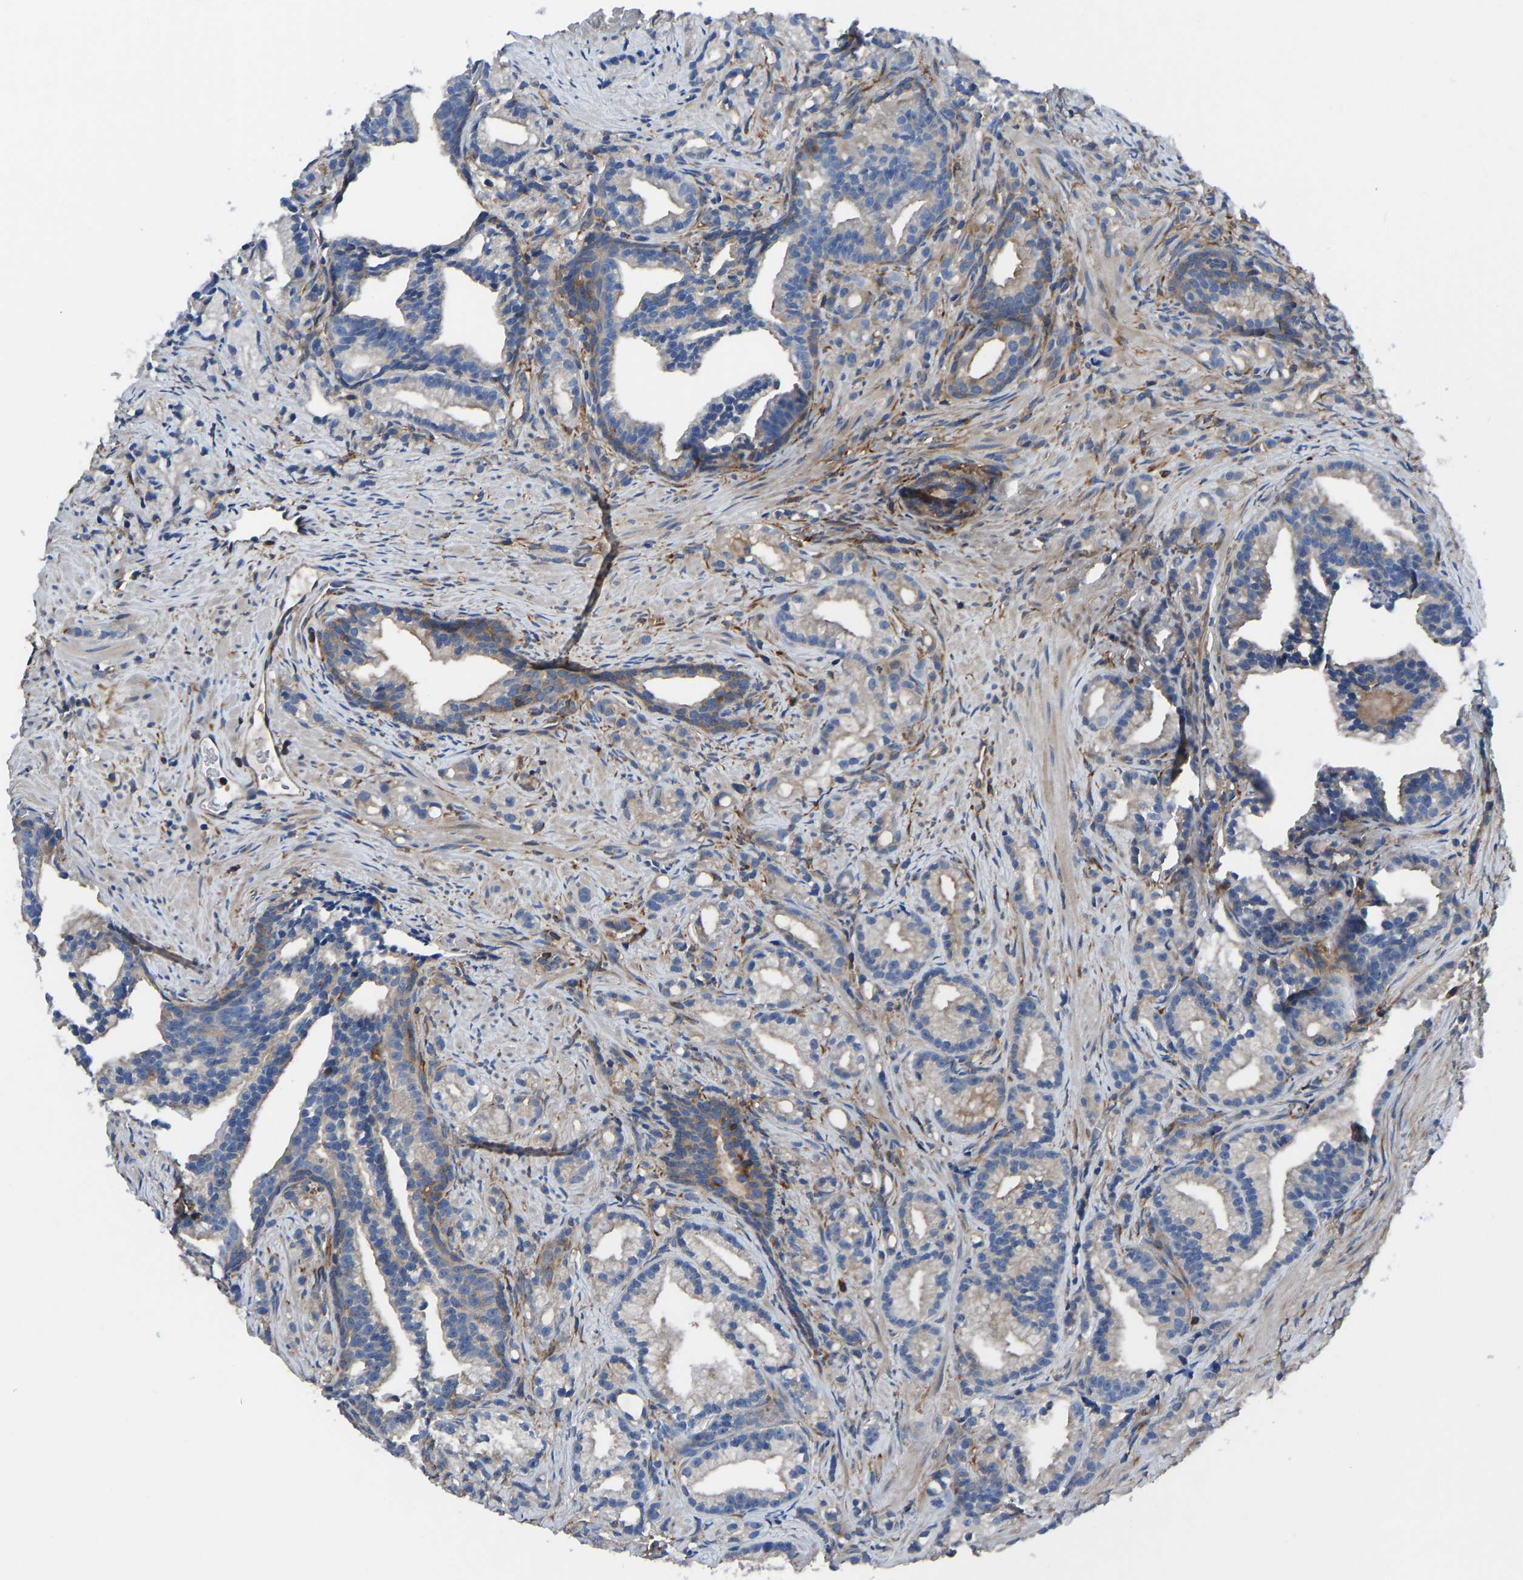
{"staining": {"intensity": "weak", "quantity": "<25%", "location": "cytoplasmic/membranous"}, "tissue": "prostate cancer", "cell_type": "Tumor cells", "image_type": "cancer", "snomed": [{"axis": "morphology", "description": "Adenocarcinoma, Low grade"}, {"axis": "topography", "description": "Prostate"}], "caption": "Tumor cells show no significant protein expression in prostate cancer. Brightfield microscopy of immunohistochemistry stained with DAB (brown) and hematoxylin (blue), captured at high magnification.", "gene": "PRKAR1A", "patient": {"sex": "male", "age": 89}}